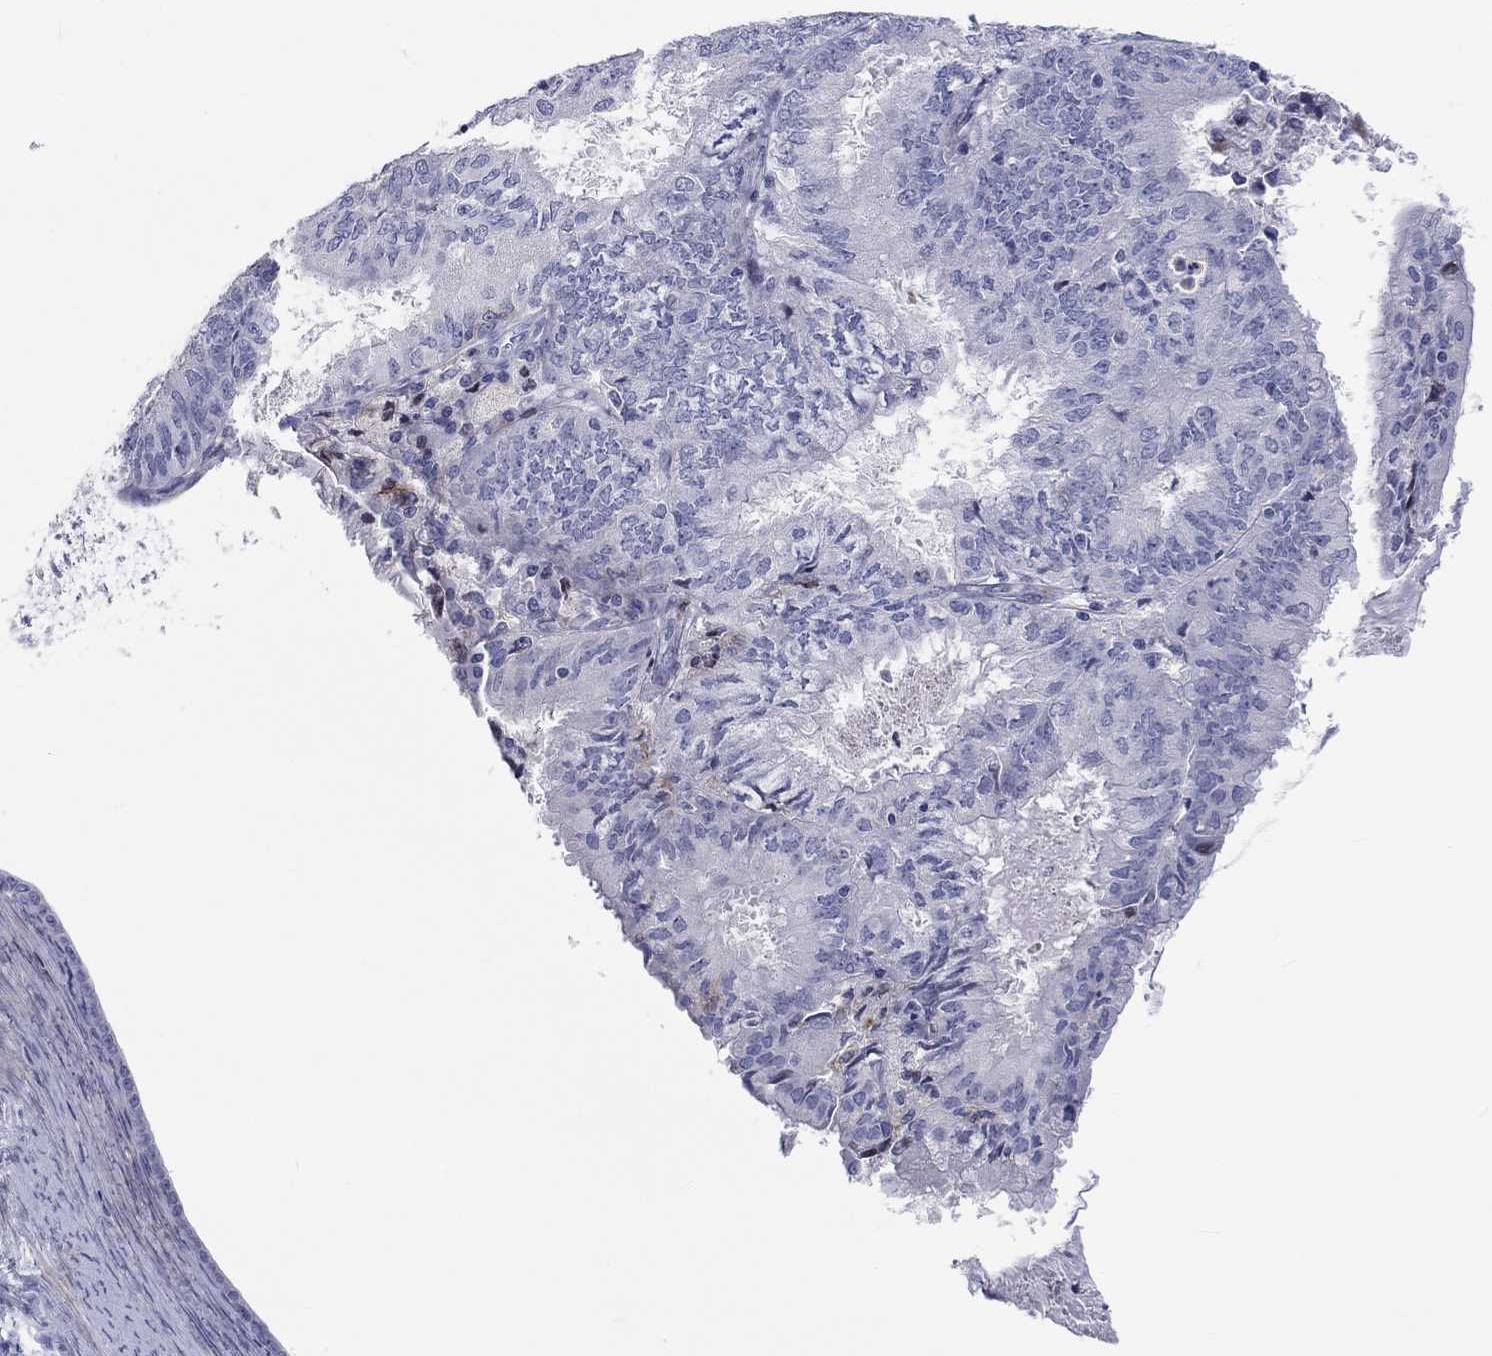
{"staining": {"intensity": "negative", "quantity": "none", "location": "none"}, "tissue": "endometrial cancer", "cell_type": "Tumor cells", "image_type": "cancer", "snomed": [{"axis": "morphology", "description": "Adenocarcinoma, NOS"}, {"axis": "topography", "description": "Endometrium"}], "caption": "Tumor cells are negative for brown protein staining in endometrial adenocarcinoma.", "gene": "ARHGAP36", "patient": {"sex": "female", "age": 57}}